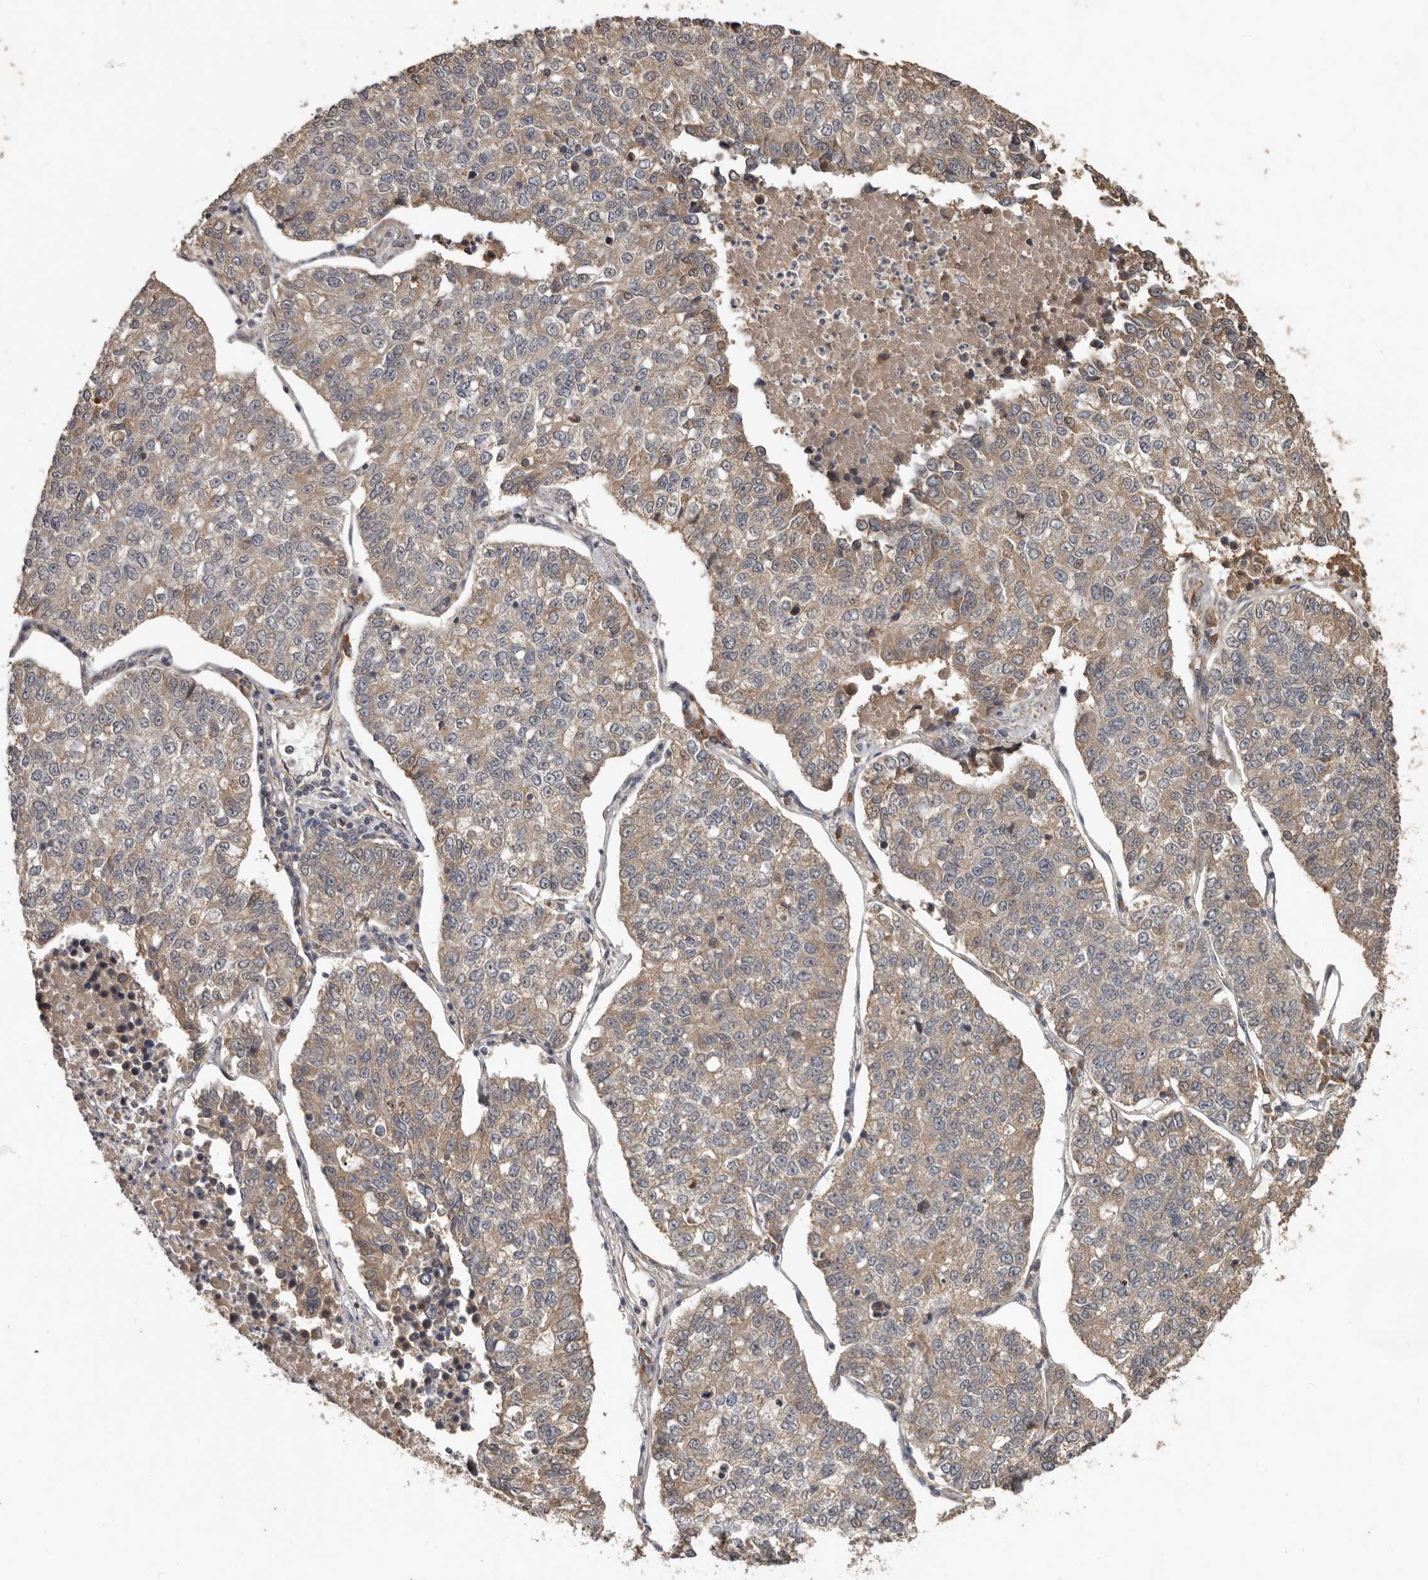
{"staining": {"intensity": "weak", "quantity": "25%-75%", "location": "cytoplasmic/membranous"}, "tissue": "lung cancer", "cell_type": "Tumor cells", "image_type": "cancer", "snomed": [{"axis": "morphology", "description": "Adenocarcinoma, NOS"}, {"axis": "topography", "description": "Lung"}], "caption": "This image exhibits lung cancer (adenocarcinoma) stained with immunohistochemistry (IHC) to label a protein in brown. The cytoplasmic/membranous of tumor cells show weak positivity for the protein. Nuclei are counter-stained blue.", "gene": "KIF26B", "patient": {"sex": "male", "age": 49}}